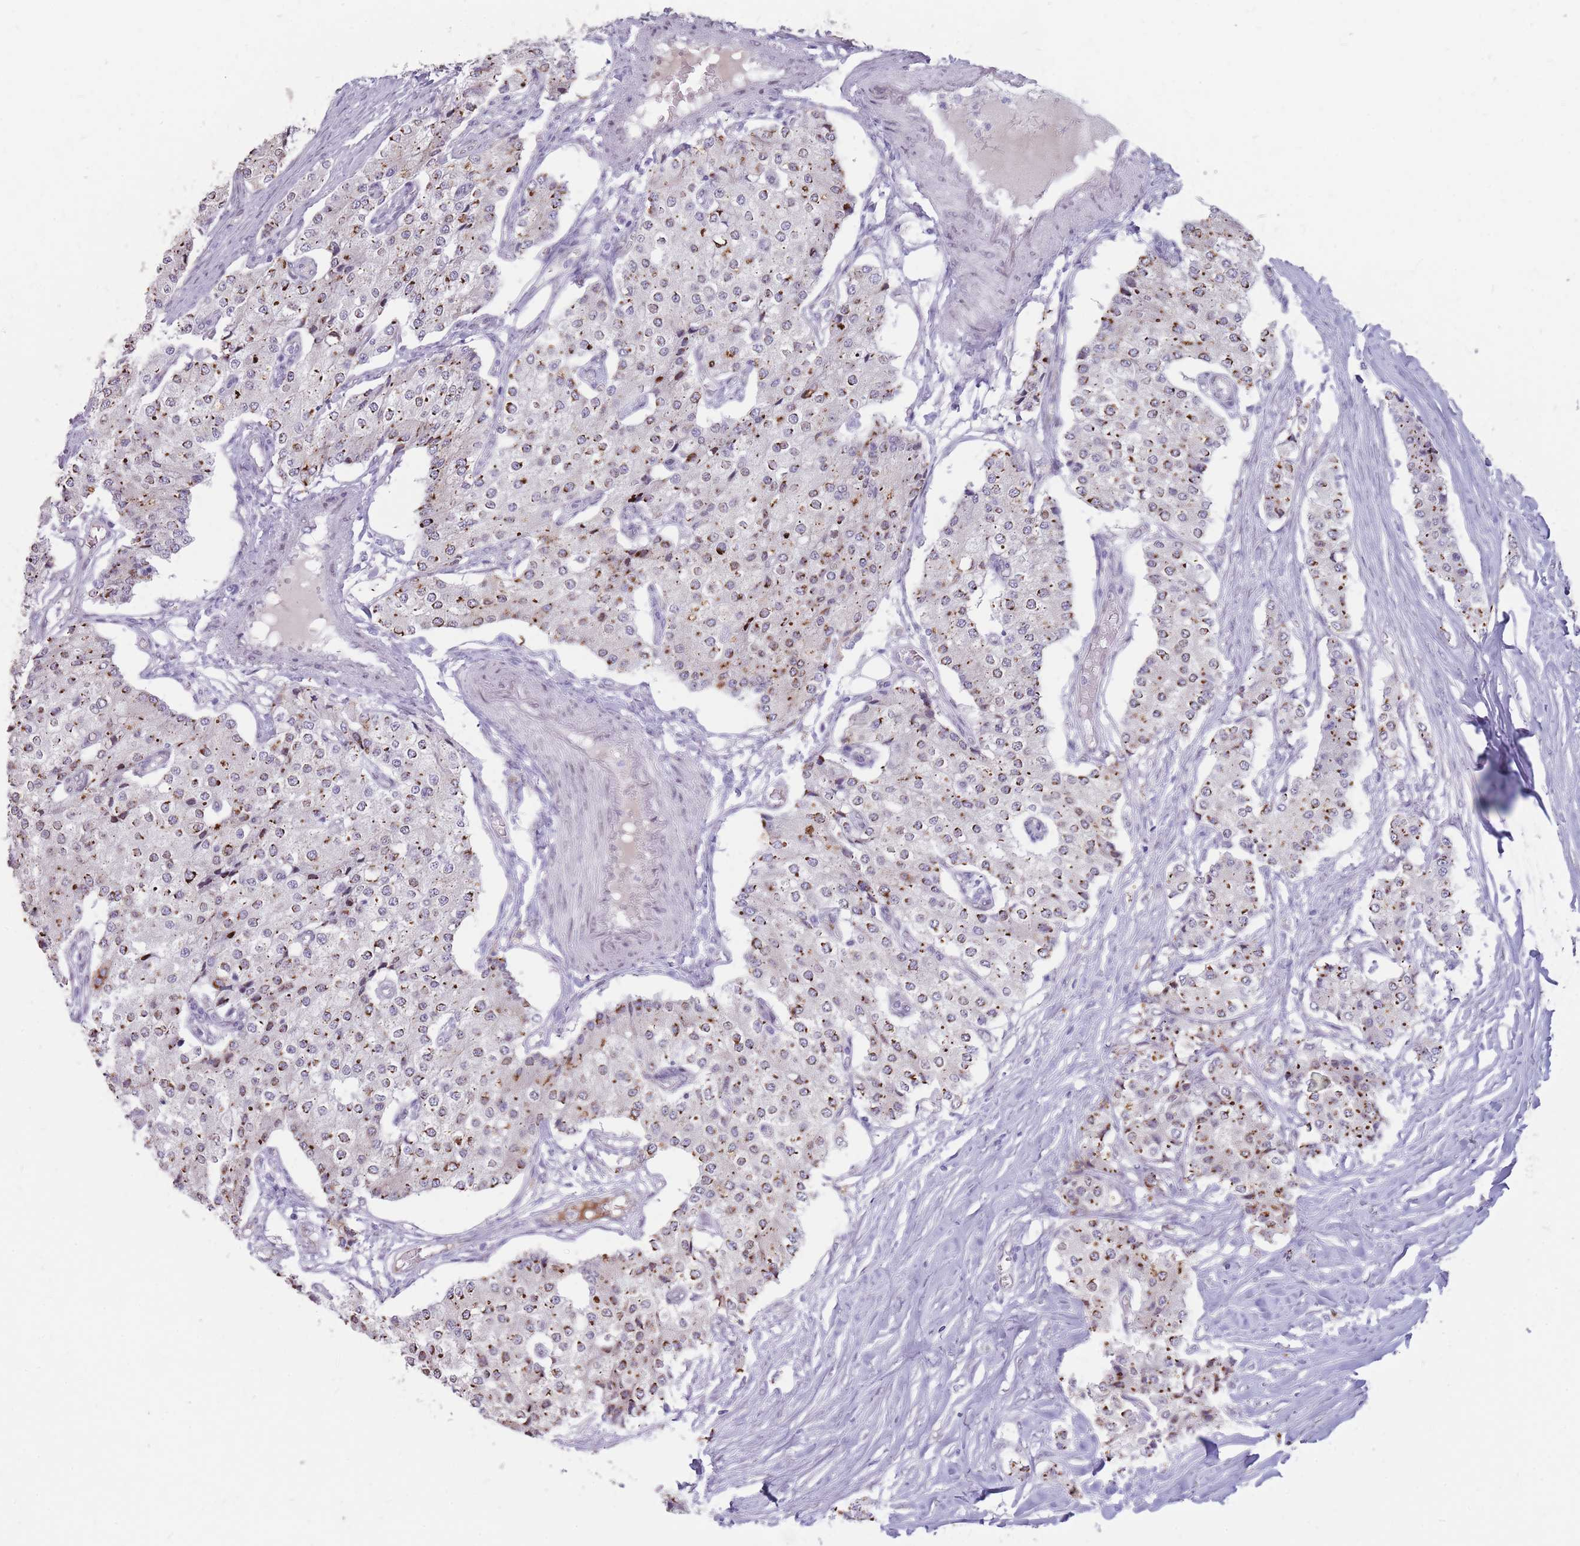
{"staining": {"intensity": "strong", "quantity": "25%-75%", "location": "cytoplasmic/membranous"}, "tissue": "carcinoid", "cell_type": "Tumor cells", "image_type": "cancer", "snomed": [{"axis": "morphology", "description": "Carcinoid, malignant, NOS"}, {"axis": "topography", "description": "Colon"}], "caption": "DAB immunohistochemical staining of human carcinoid demonstrates strong cytoplasmic/membranous protein staining in approximately 25%-75% of tumor cells.", "gene": "HOOK2", "patient": {"sex": "female", "age": 52}}